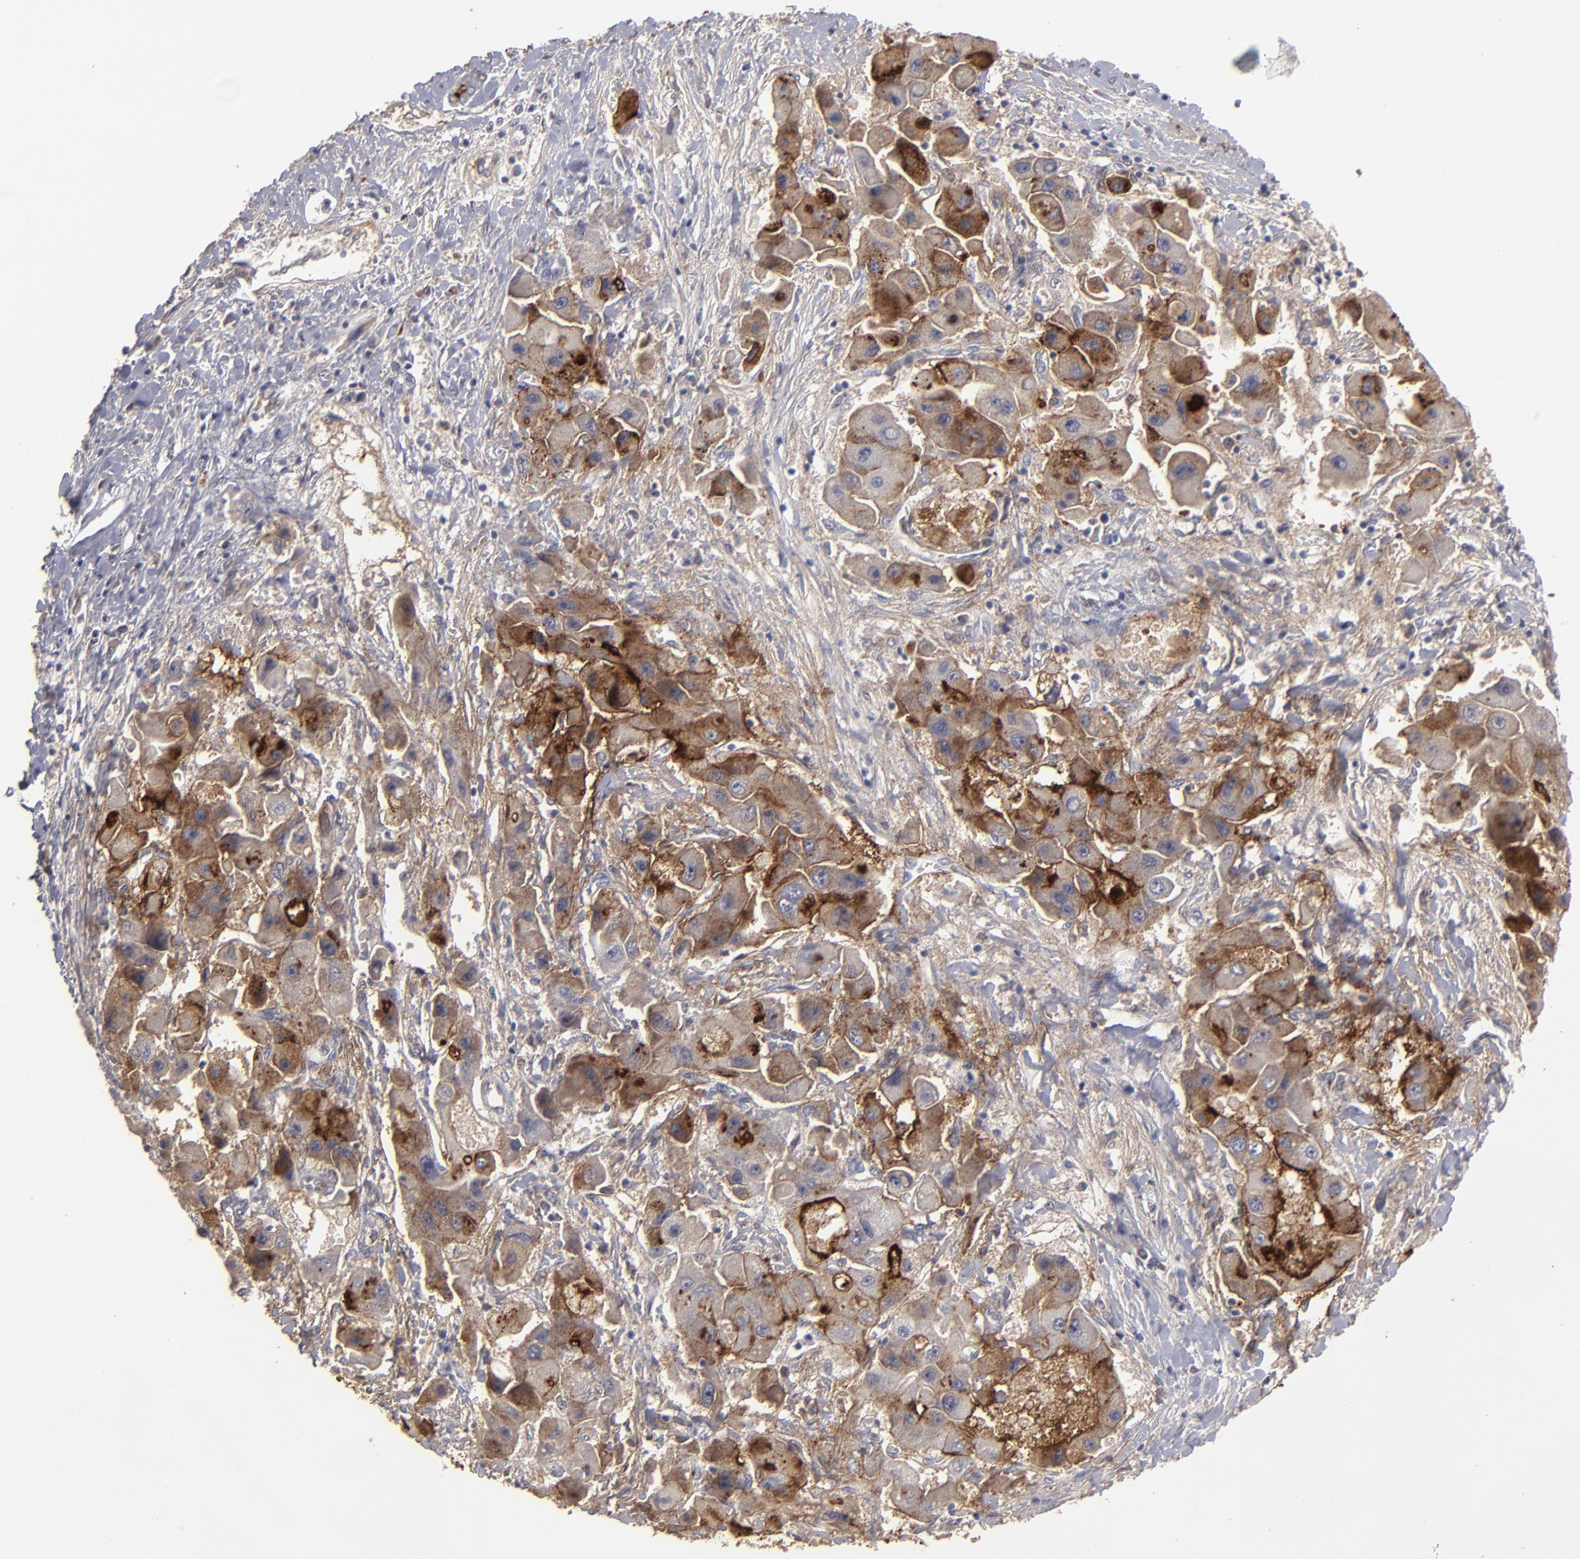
{"staining": {"intensity": "strong", "quantity": "25%-75%", "location": "cytoplasmic/membranous"}, "tissue": "liver cancer", "cell_type": "Tumor cells", "image_type": "cancer", "snomed": [{"axis": "morphology", "description": "Carcinoma, Hepatocellular, NOS"}, {"axis": "topography", "description": "Liver"}], "caption": "Protein staining displays strong cytoplasmic/membranous staining in about 25%-75% of tumor cells in liver hepatocellular carcinoma.", "gene": "GPM6B", "patient": {"sex": "male", "age": 24}}